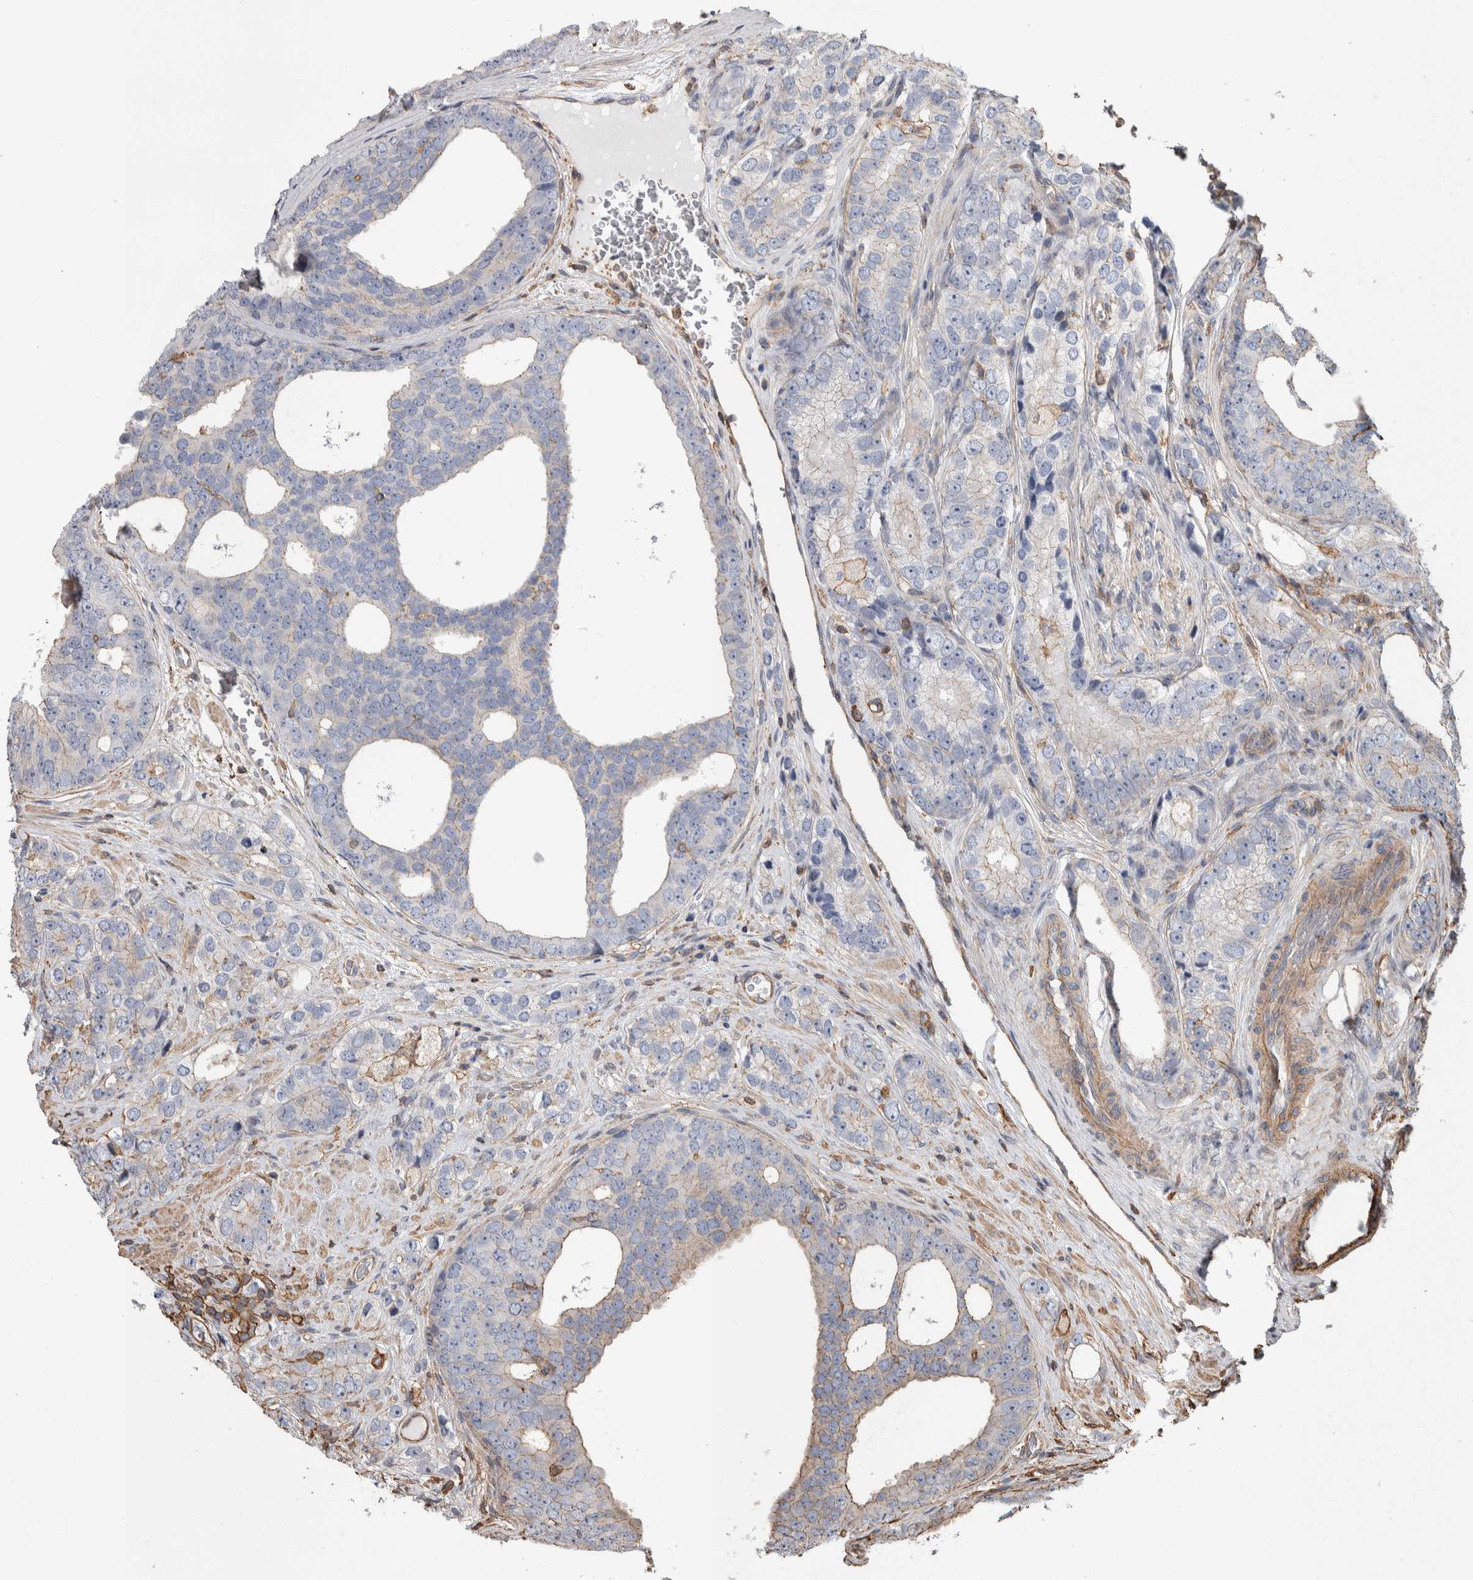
{"staining": {"intensity": "moderate", "quantity": "<25%", "location": "cytoplasmic/membranous"}, "tissue": "prostate cancer", "cell_type": "Tumor cells", "image_type": "cancer", "snomed": [{"axis": "morphology", "description": "Adenocarcinoma, High grade"}, {"axis": "topography", "description": "Prostate"}], "caption": "High-magnification brightfield microscopy of prostate cancer stained with DAB (3,3'-diaminobenzidine) (brown) and counterstained with hematoxylin (blue). tumor cells exhibit moderate cytoplasmic/membranous expression is identified in approximately<25% of cells.", "gene": "ENPP2", "patient": {"sex": "male", "age": 56}}